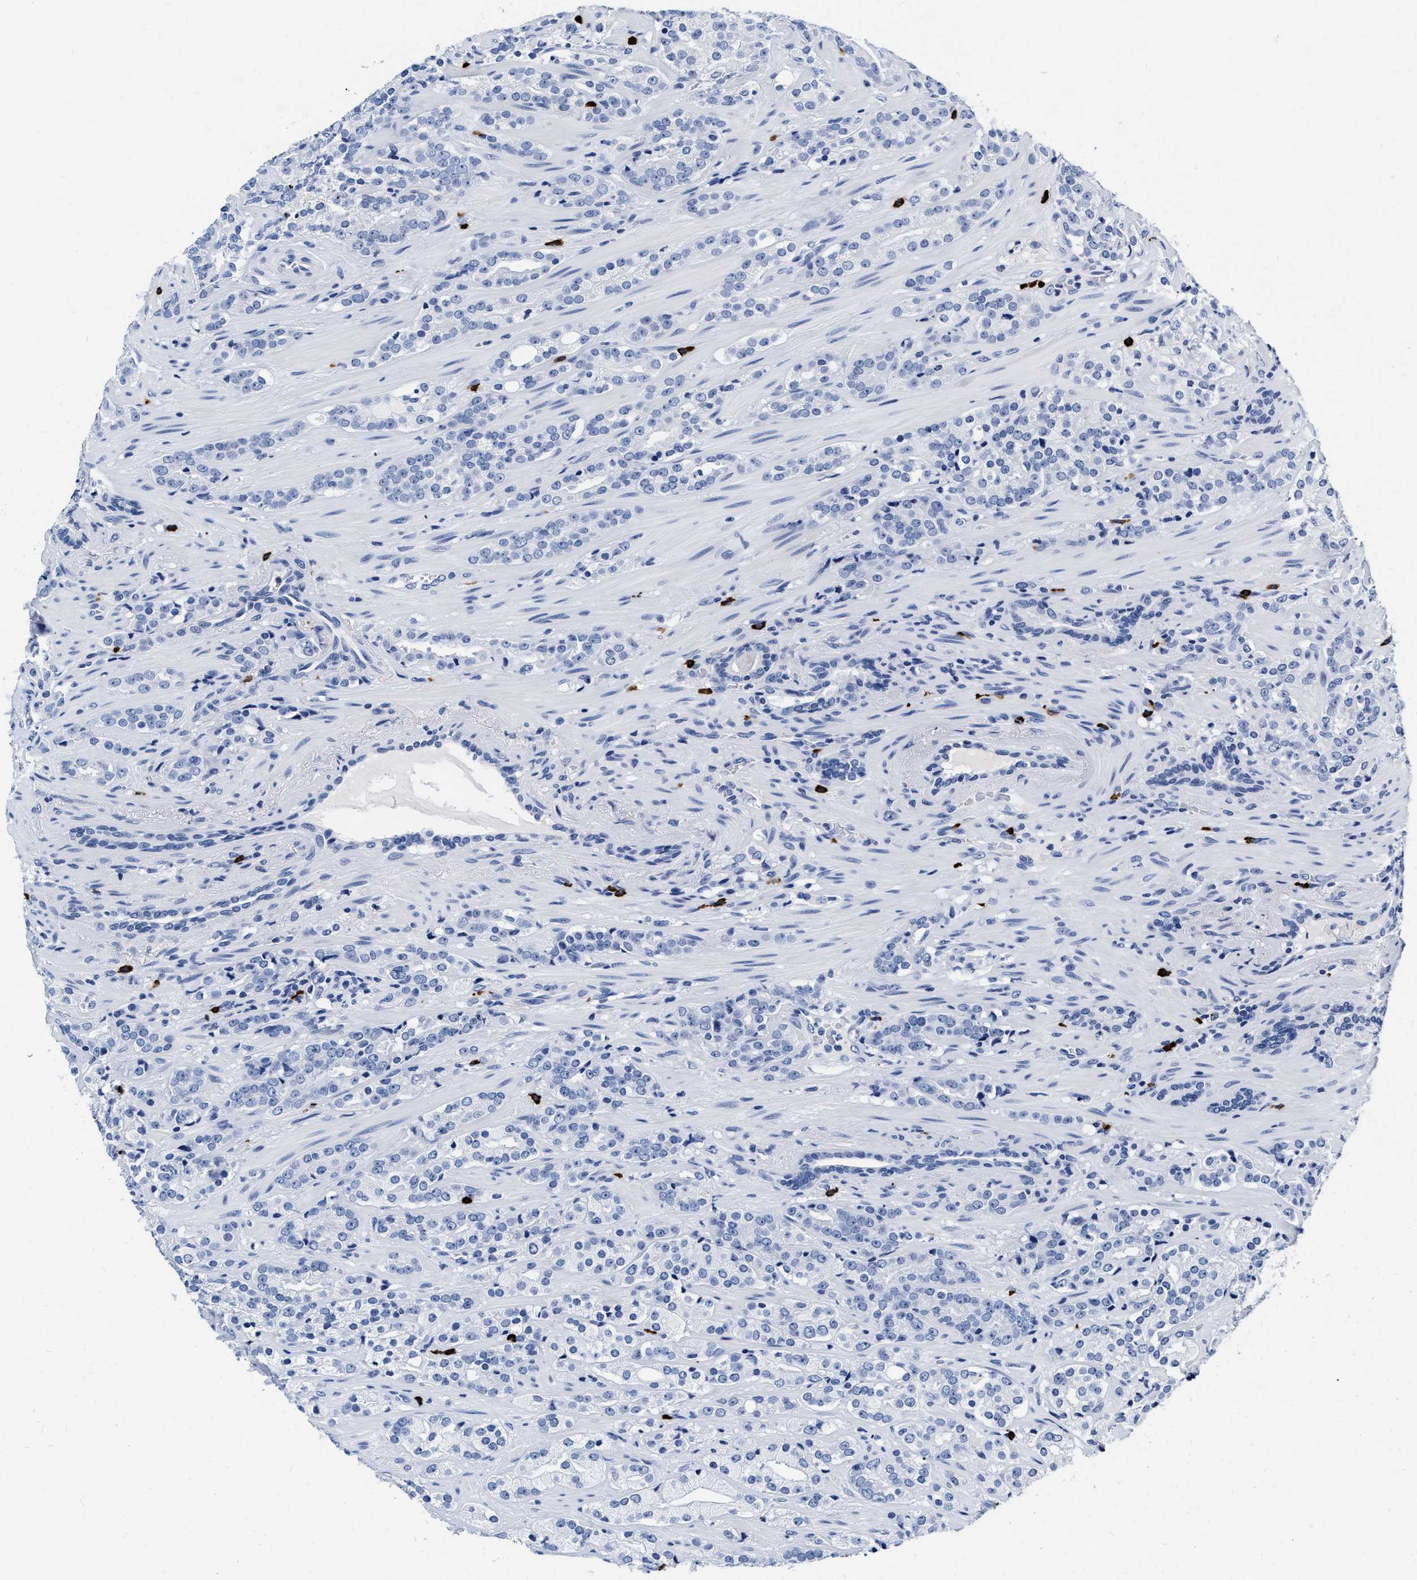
{"staining": {"intensity": "negative", "quantity": "none", "location": "none"}, "tissue": "prostate cancer", "cell_type": "Tumor cells", "image_type": "cancer", "snomed": [{"axis": "morphology", "description": "Adenocarcinoma, High grade"}, {"axis": "topography", "description": "Prostate"}], "caption": "A high-resolution photomicrograph shows IHC staining of adenocarcinoma (high-grade) (prostate), which demonstrates no significant expression in tumor cells. (IHC, brightfield microscopy, high magnification).", "gene": "CER1", "patient": {"sex": "male", "age": 71}}